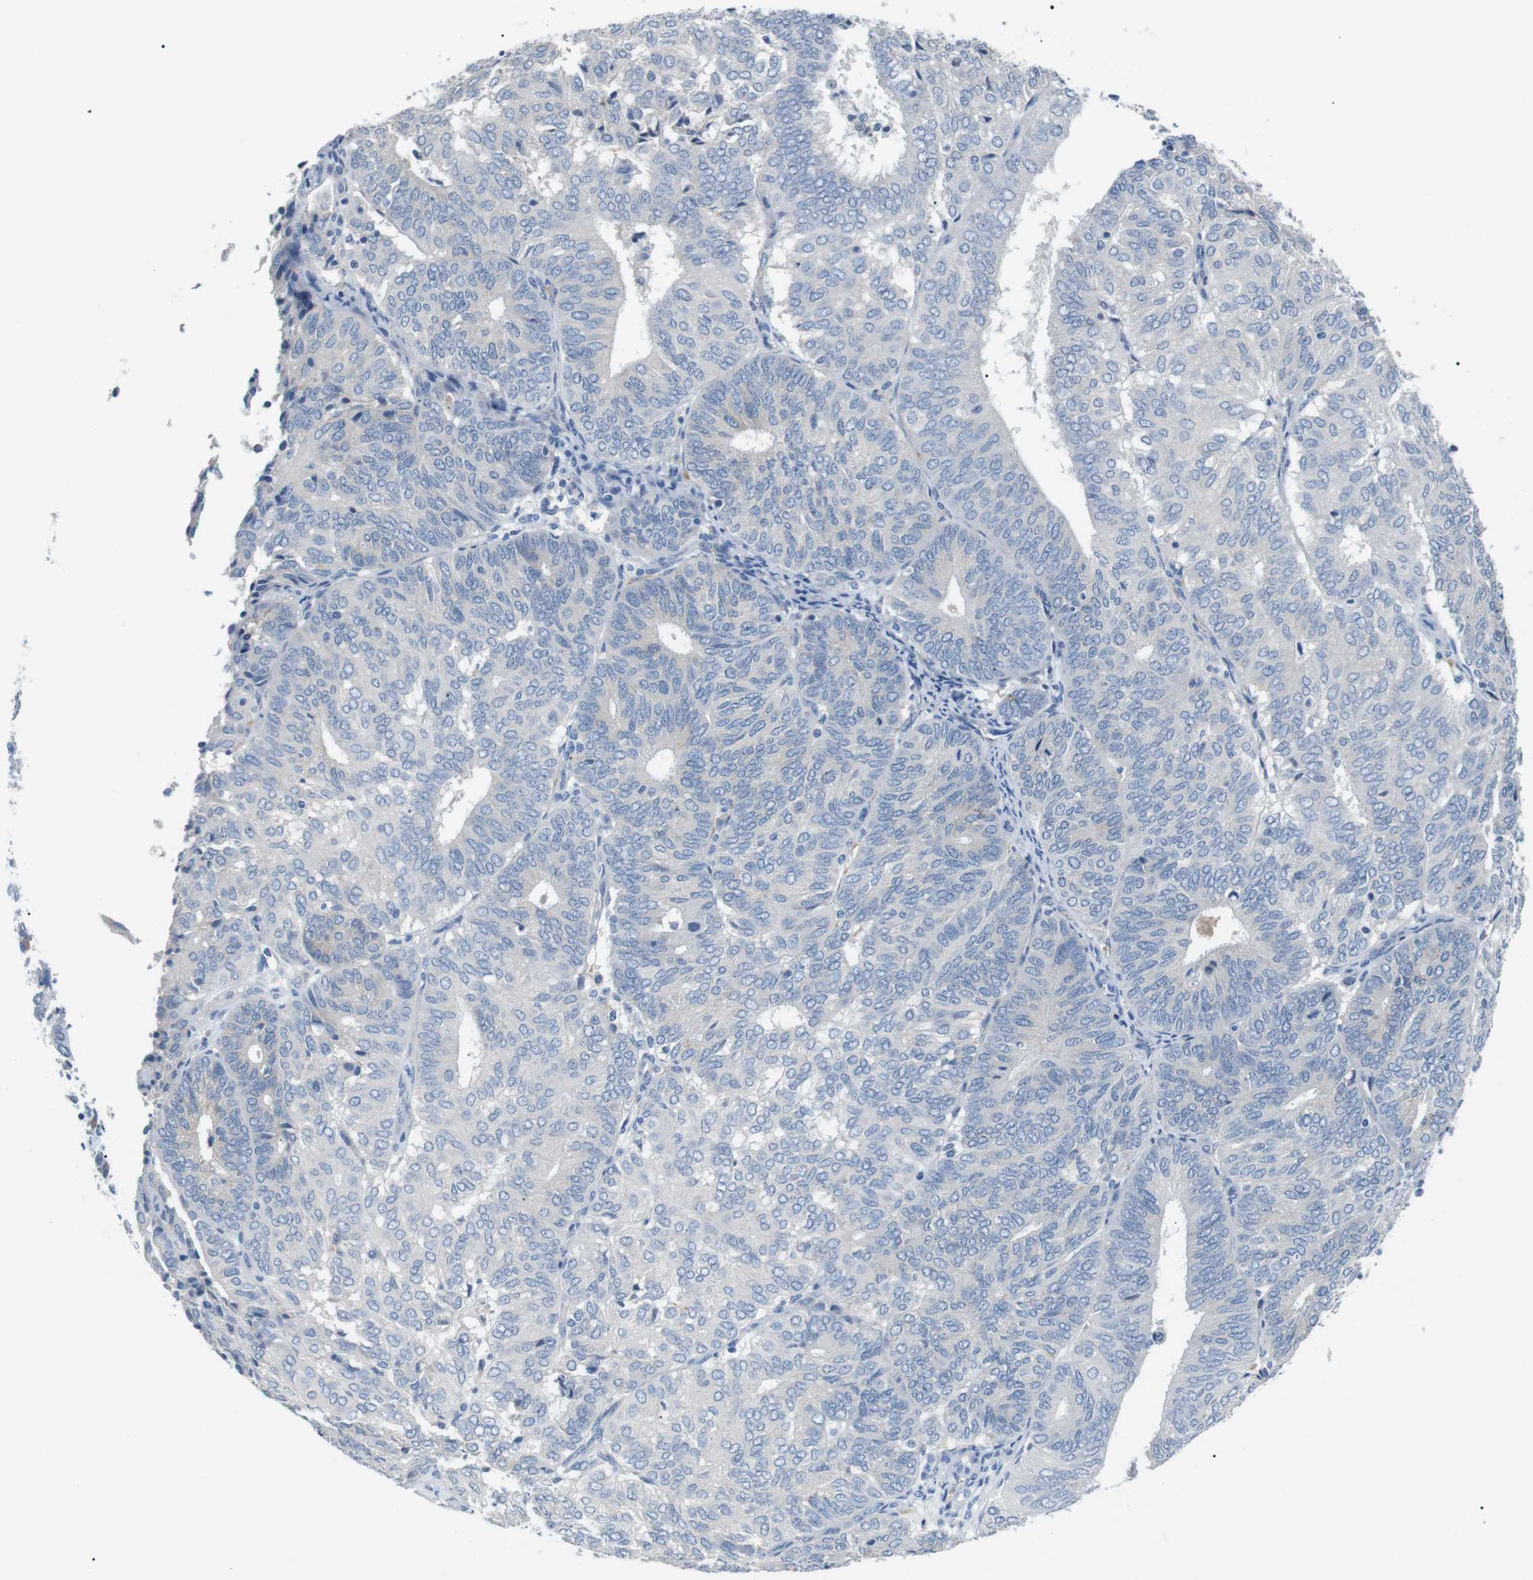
{"staining": {"intensity": "negative", "quantity": "none", "location": "none"}, "tissue": "endometrial cancer", "cell_type": "Tumor cells", "image_type": "cancer", "snomed": [{"axis": "morphology", "description": "Adenocarcinoma, NOS"}, {"axis": "topography", "description": "Uterus"}], "caption": "DAB (3,3'-diaminobenzidine) immunohistochemical staining of endometrial cancer reveals no significant expression in tumor cells.", "gene": "FCGRT", "patient": {"sex": "female", "age": 60}}